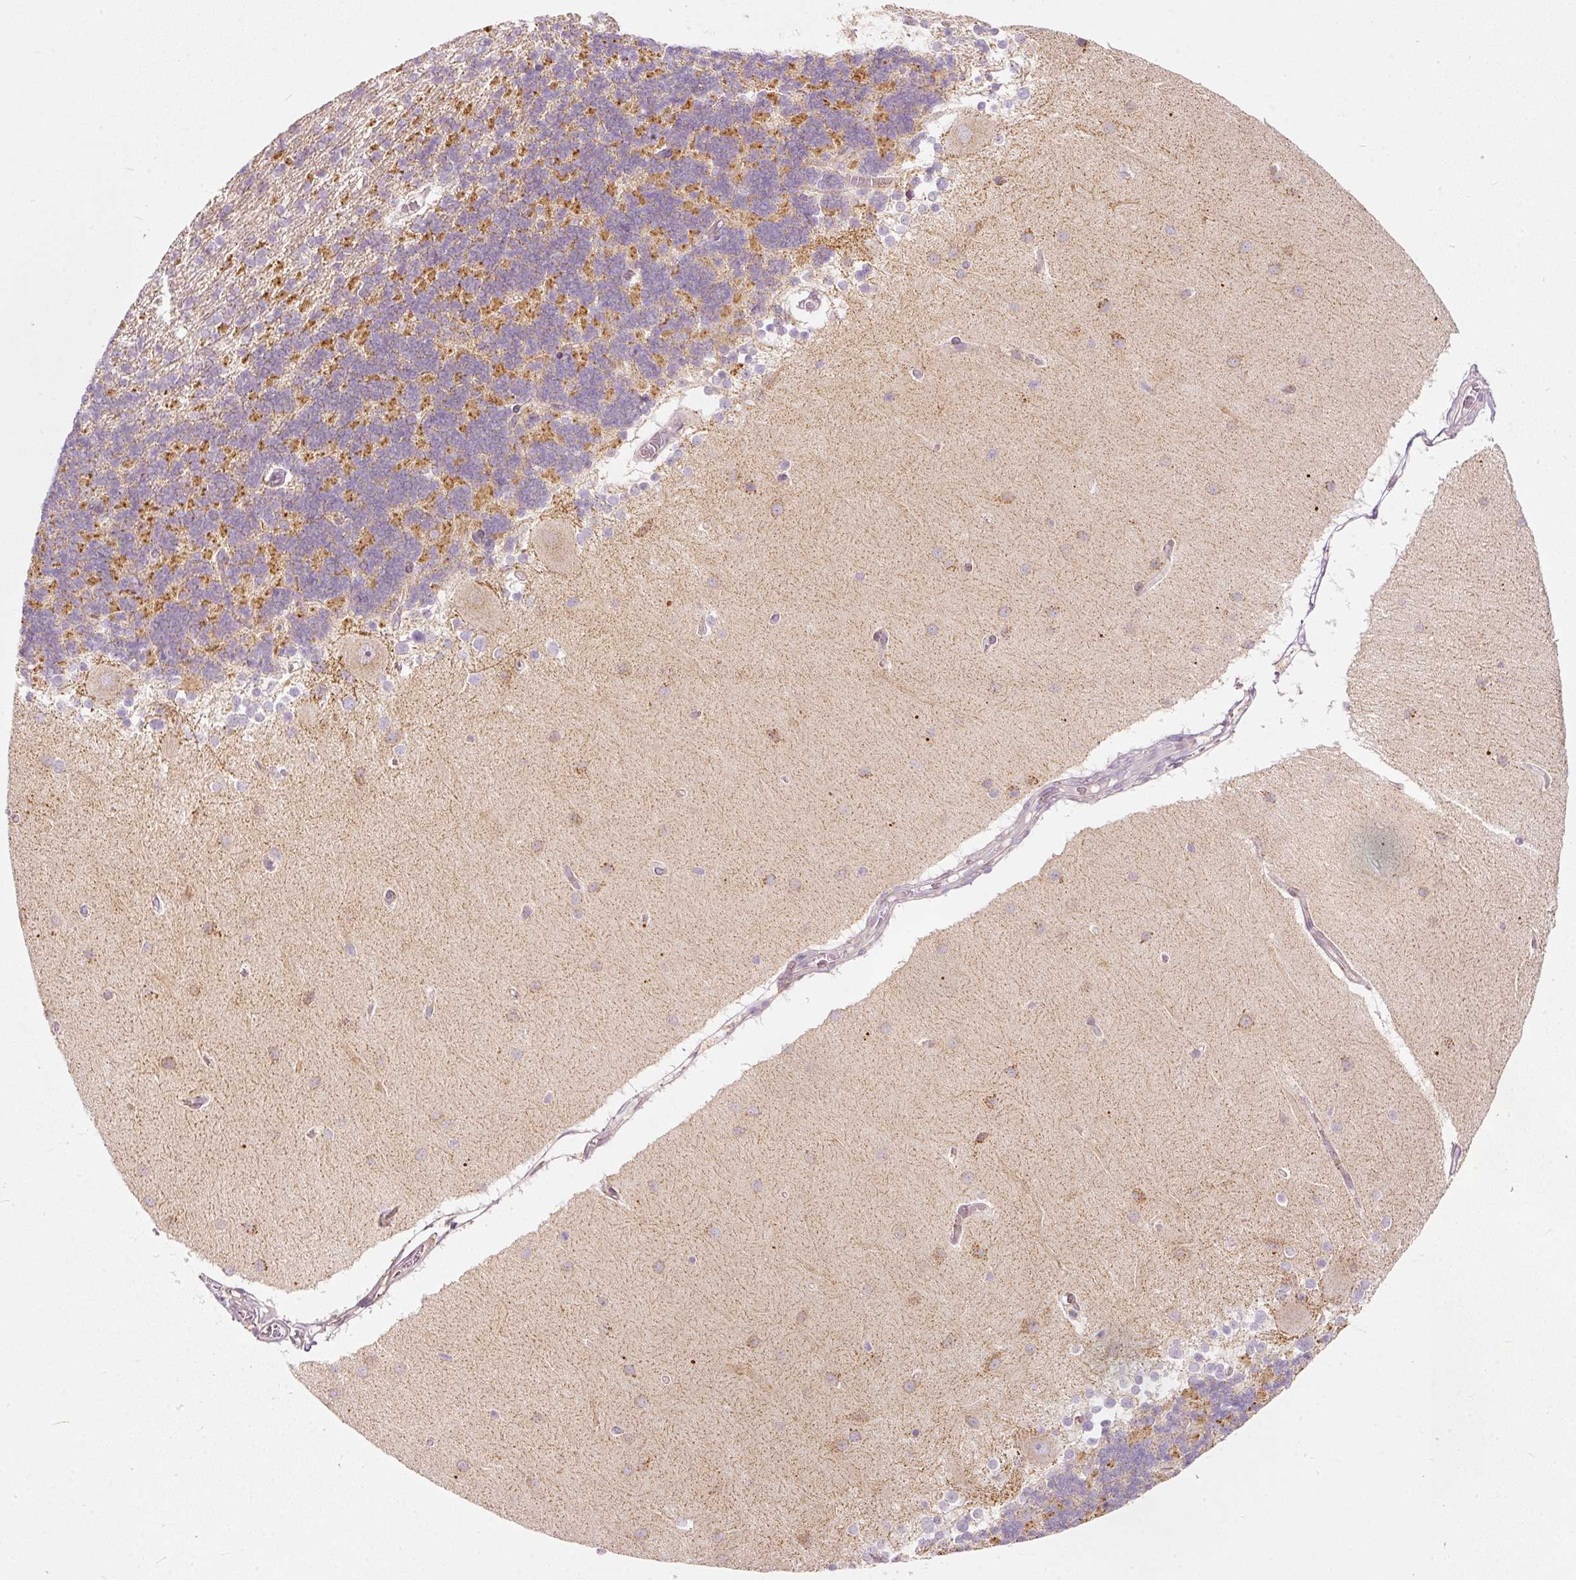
{"staining": {"intensity": "moderate", "quantity": "25%-75%", "location": "cytoplasmic/membranous"}, "tissue": "cerebellum", "cell_type": "Cells in granular layer", "image_type": "normal", "snomed": [{"axis": "morphology", "description": "Normal tissue, NOS"}, {"axis": "topography", "description": "Cerebellum"}], "caption": "High-magnification brightfield microscopy of normal cerebellum stained with DAB (brown) and counterstained with hematoxylin (blue). cells in granular layer exhibit moderate cytoplasmic/membranous expression is appreciated in approximately25%-75% of cells. The staining is performed using DAB (3,3'-diaminobenzidine) brown chromogen to label protein expression. The nuclei are counter-stained blue using hematoxylin.", "gene": "SNAPC5", "patient": {"sex": "female", "age": 54}}